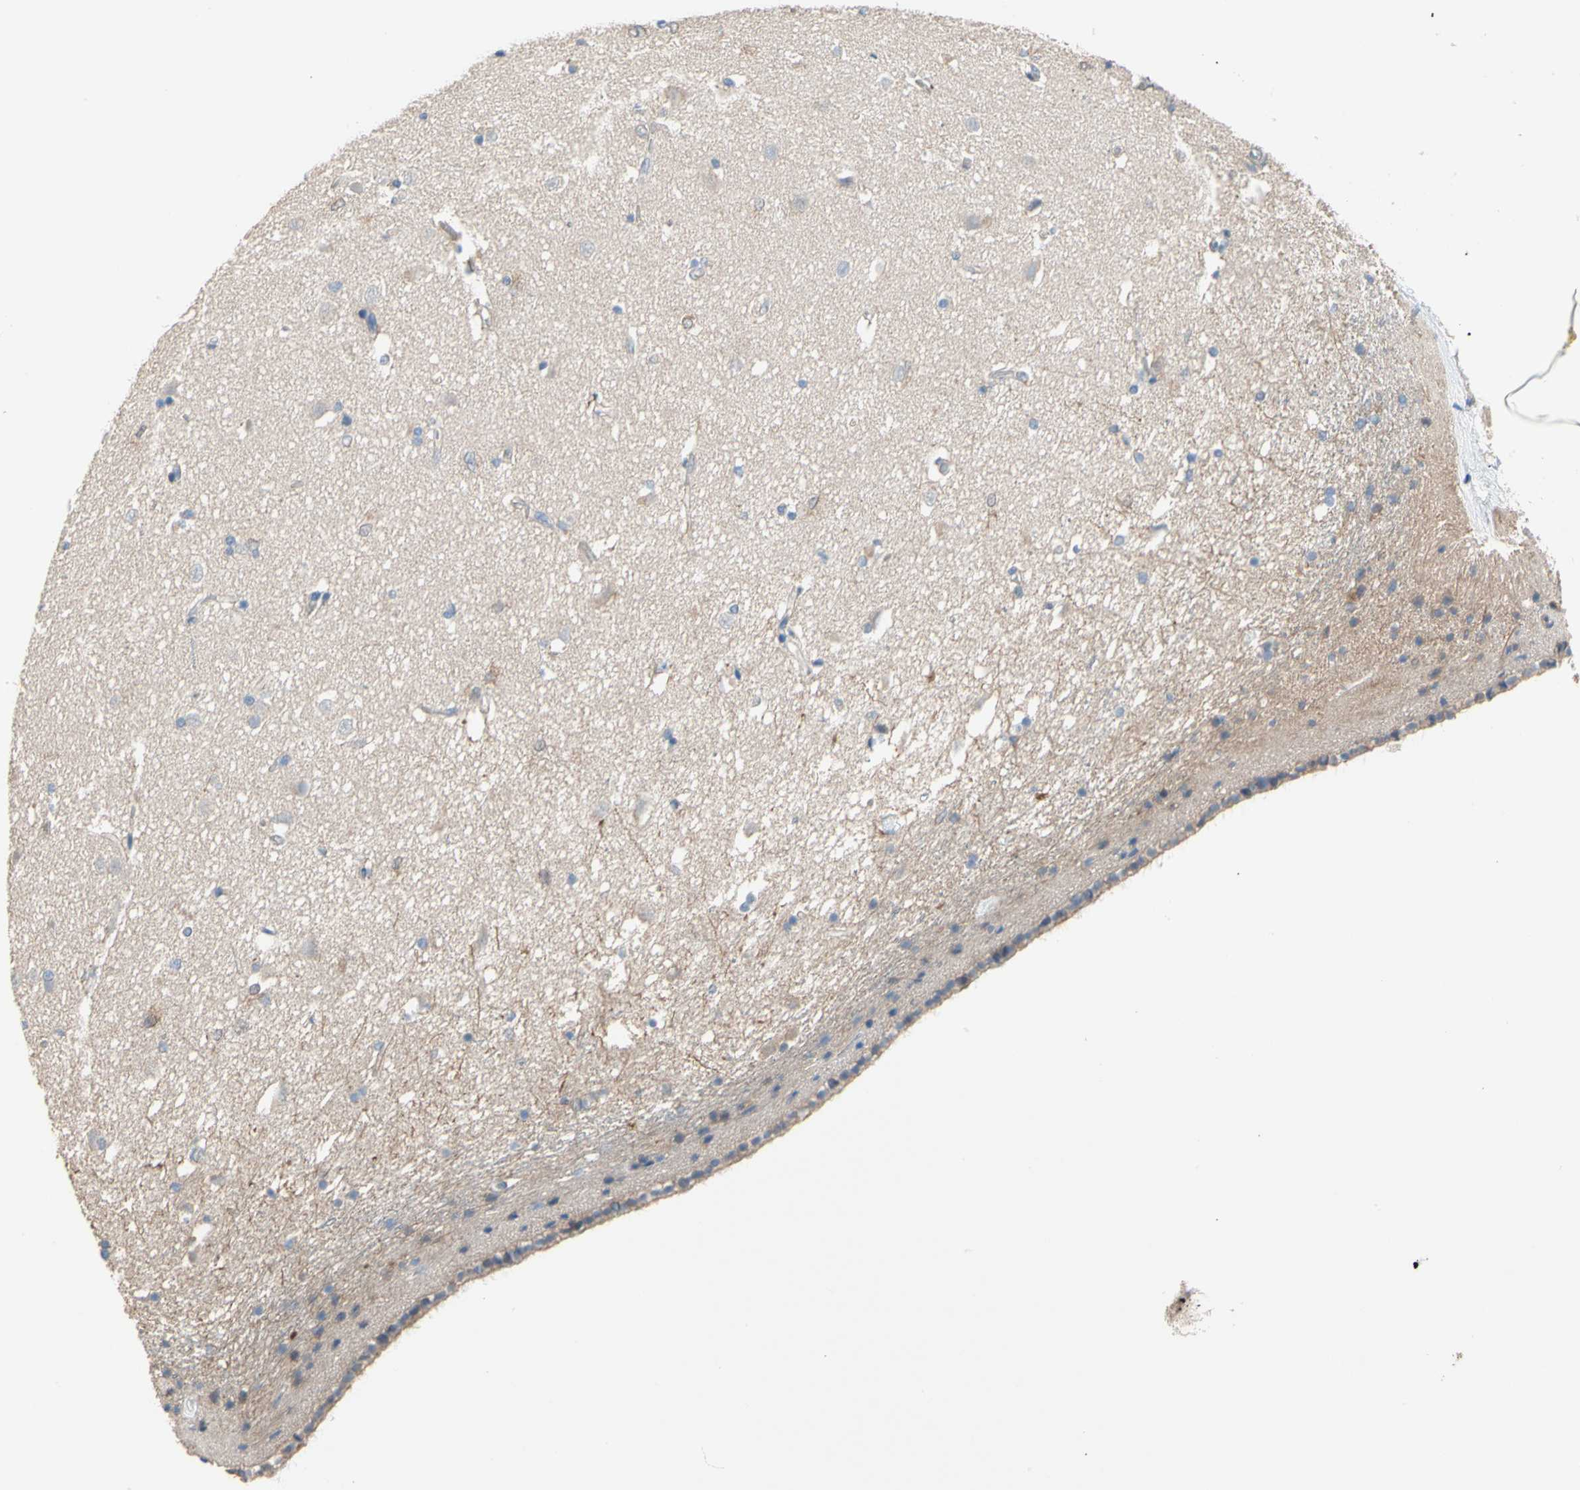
{"staining": {"intensity": "moderate", "quantity": "<25%", "location": "cytoplasmic/membranous"}, "tissue": "caudate", "cell_type": "Glial cells", "image_type": "normal", "snomed": [{"axis": "morphology", "description": "Normal tissue, NOS"}, {"axis": "topography", "description": "Lateral ventricle wall"}], "caption": "Immunohistochemical staining of normal caudate reveals moderate cytoplasmic/membranous protein staining in about <25% of glial cells.", "gene": "BBOX1", "patient": {"sex": "female", "age": 19}}